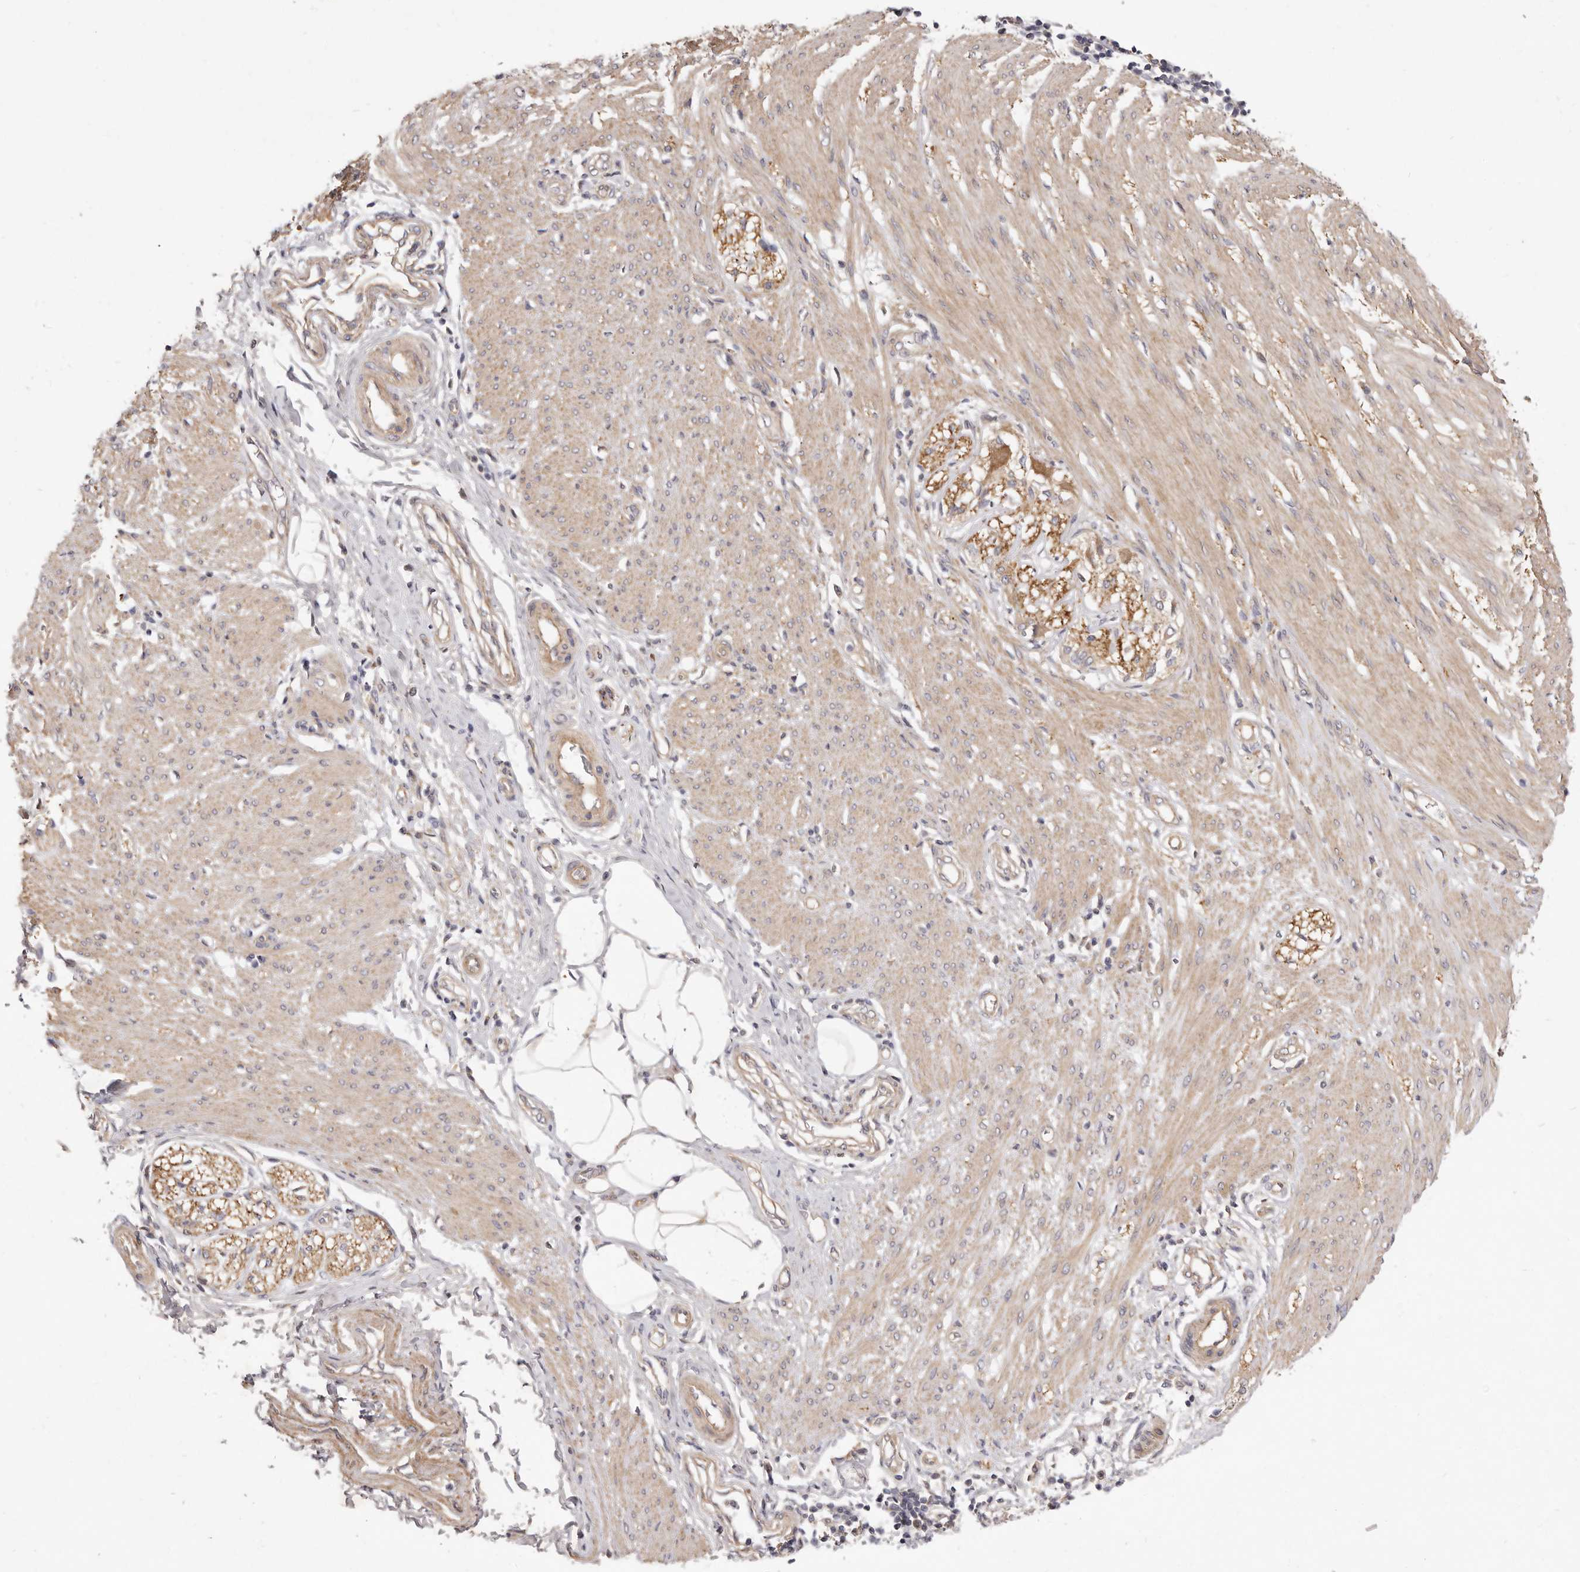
{"staining": {"intensity": "weak", "quantity": ">75%", "location": "cytoplasmic/membranous"}, "tissue": "smooth muscle", "cell_type": "Smooth muscle cells", "image_type": "normal", "snomed": [{"axis": "morphology", "description": "Normal tissue, NOS"}, {"axis": "morphology", "description": "Adenocarcinoma, NOS"}, {"axis": "topography", "description": "Colon"}, {"axis": "topography", "description": "Peripheral nerve tissue"}], "caption": "High-power microscopy captured an immunohistochemistry (IHC) histopathology image of unremarkable smooth muscle, revealing weak cytoplasmic/membranous expression in approximately >75% of smooth muscle cells.", "gene": "ADAMTS9", "patient": {"sex": "male", "age": 14}}